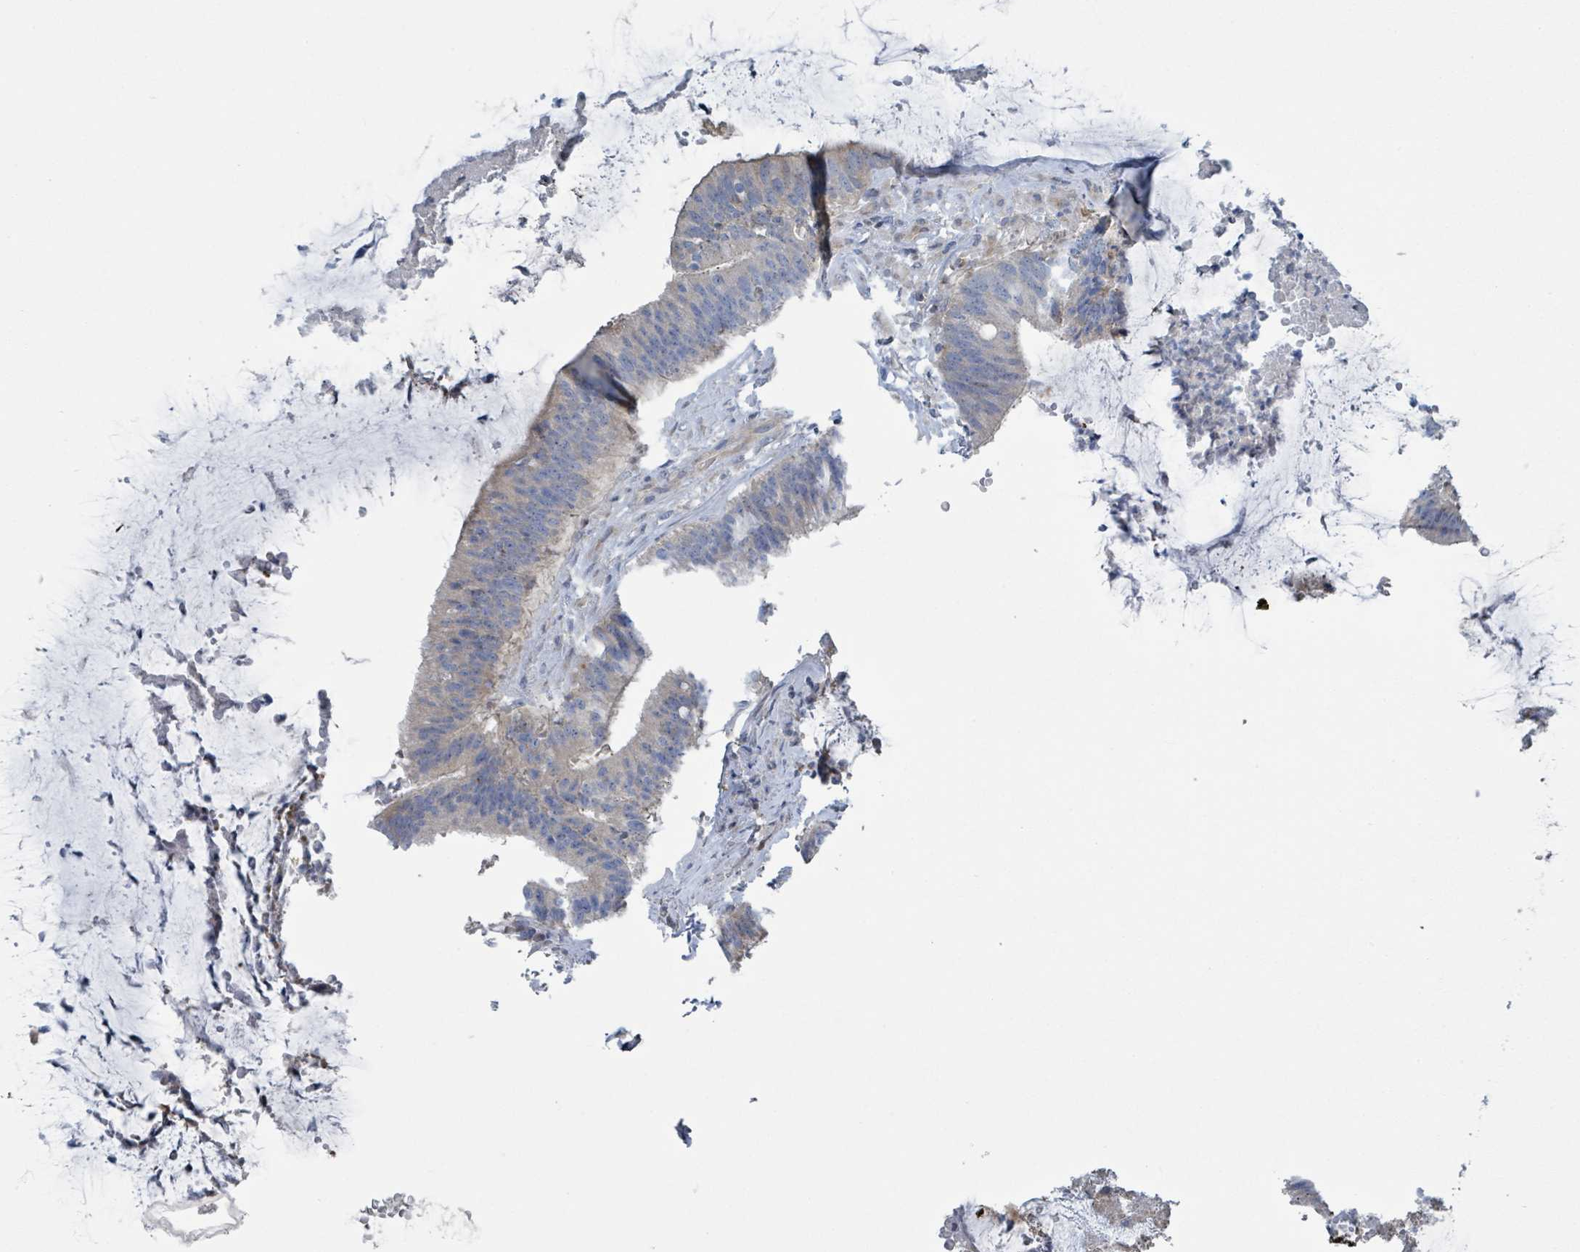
{"staining": {"intensity": "negative", "quantity": "none", "location": "none"}, "tissue": "colorectal cancer", "cell_type": "Tumor cells", "image_type": "cancer", "snomed": [{"axis": "morphology", "description": "Adenocarcinoma, NOS"}, {"axis": "topography", "description": "Colon"}], "caption": "This is a image of IHC staining of adenocarcinoma (colorectal), which shows no expression in tumor cells.", "gene": "DGKZ", "patient": {"sex": "female", "age": 43}}